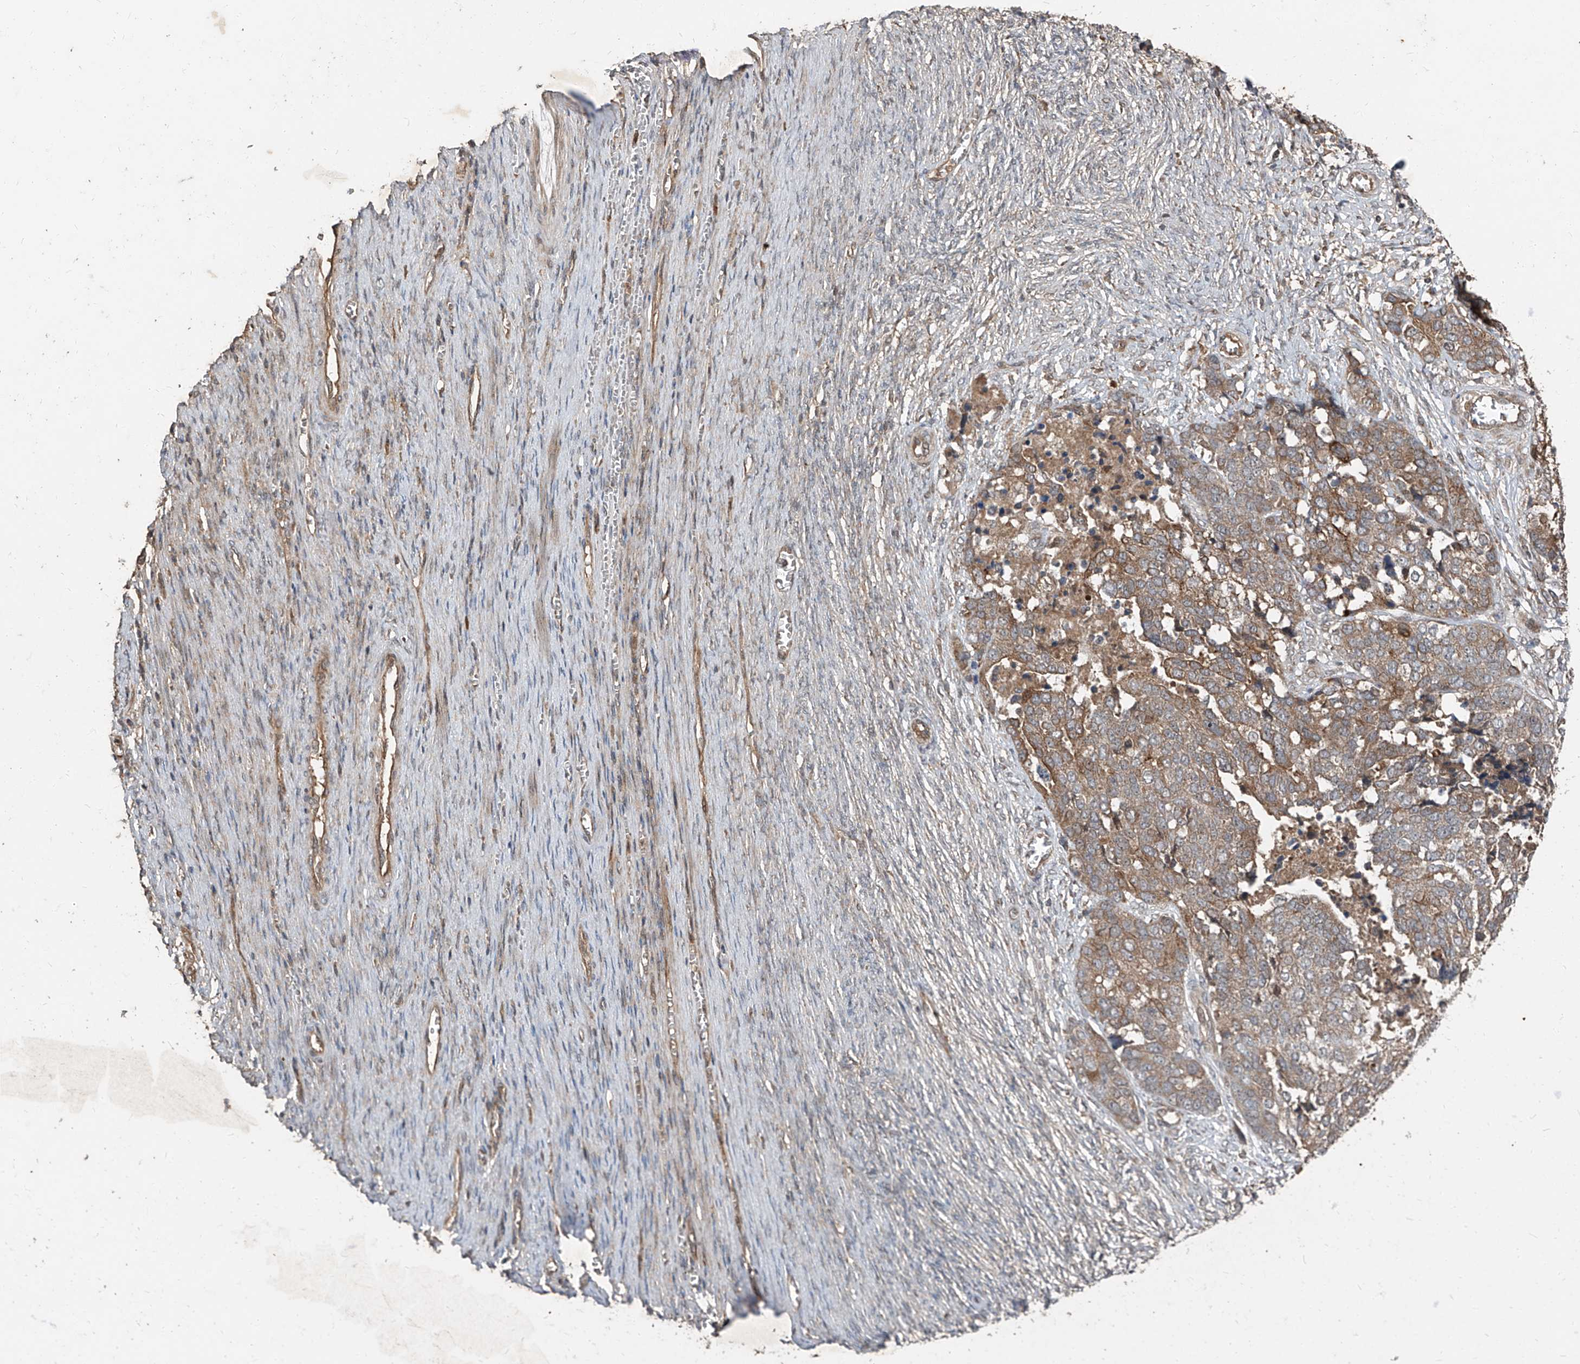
{"staining": {"intensity": "moderate", "quantity": ">75%", "location": "cytoplasmic/membranous"}, "tissue": "ovarian cancer", "cell_type": "Tumor cells", "image_type": "cancer", "snomed": [{"axis": "morphology", "description": "Cystadenocarcinoma, serous, NOS"}, {"axis": "topography", "description": "Ovary"}], "caption": "Moderate cytoplasmic/membranous positivity is identified in approximately >75% of tumor cells in ovarian serous cystadenocarcinoma.", "gene": "CCN1", "patient": {"sex": "female", "age": 44}}